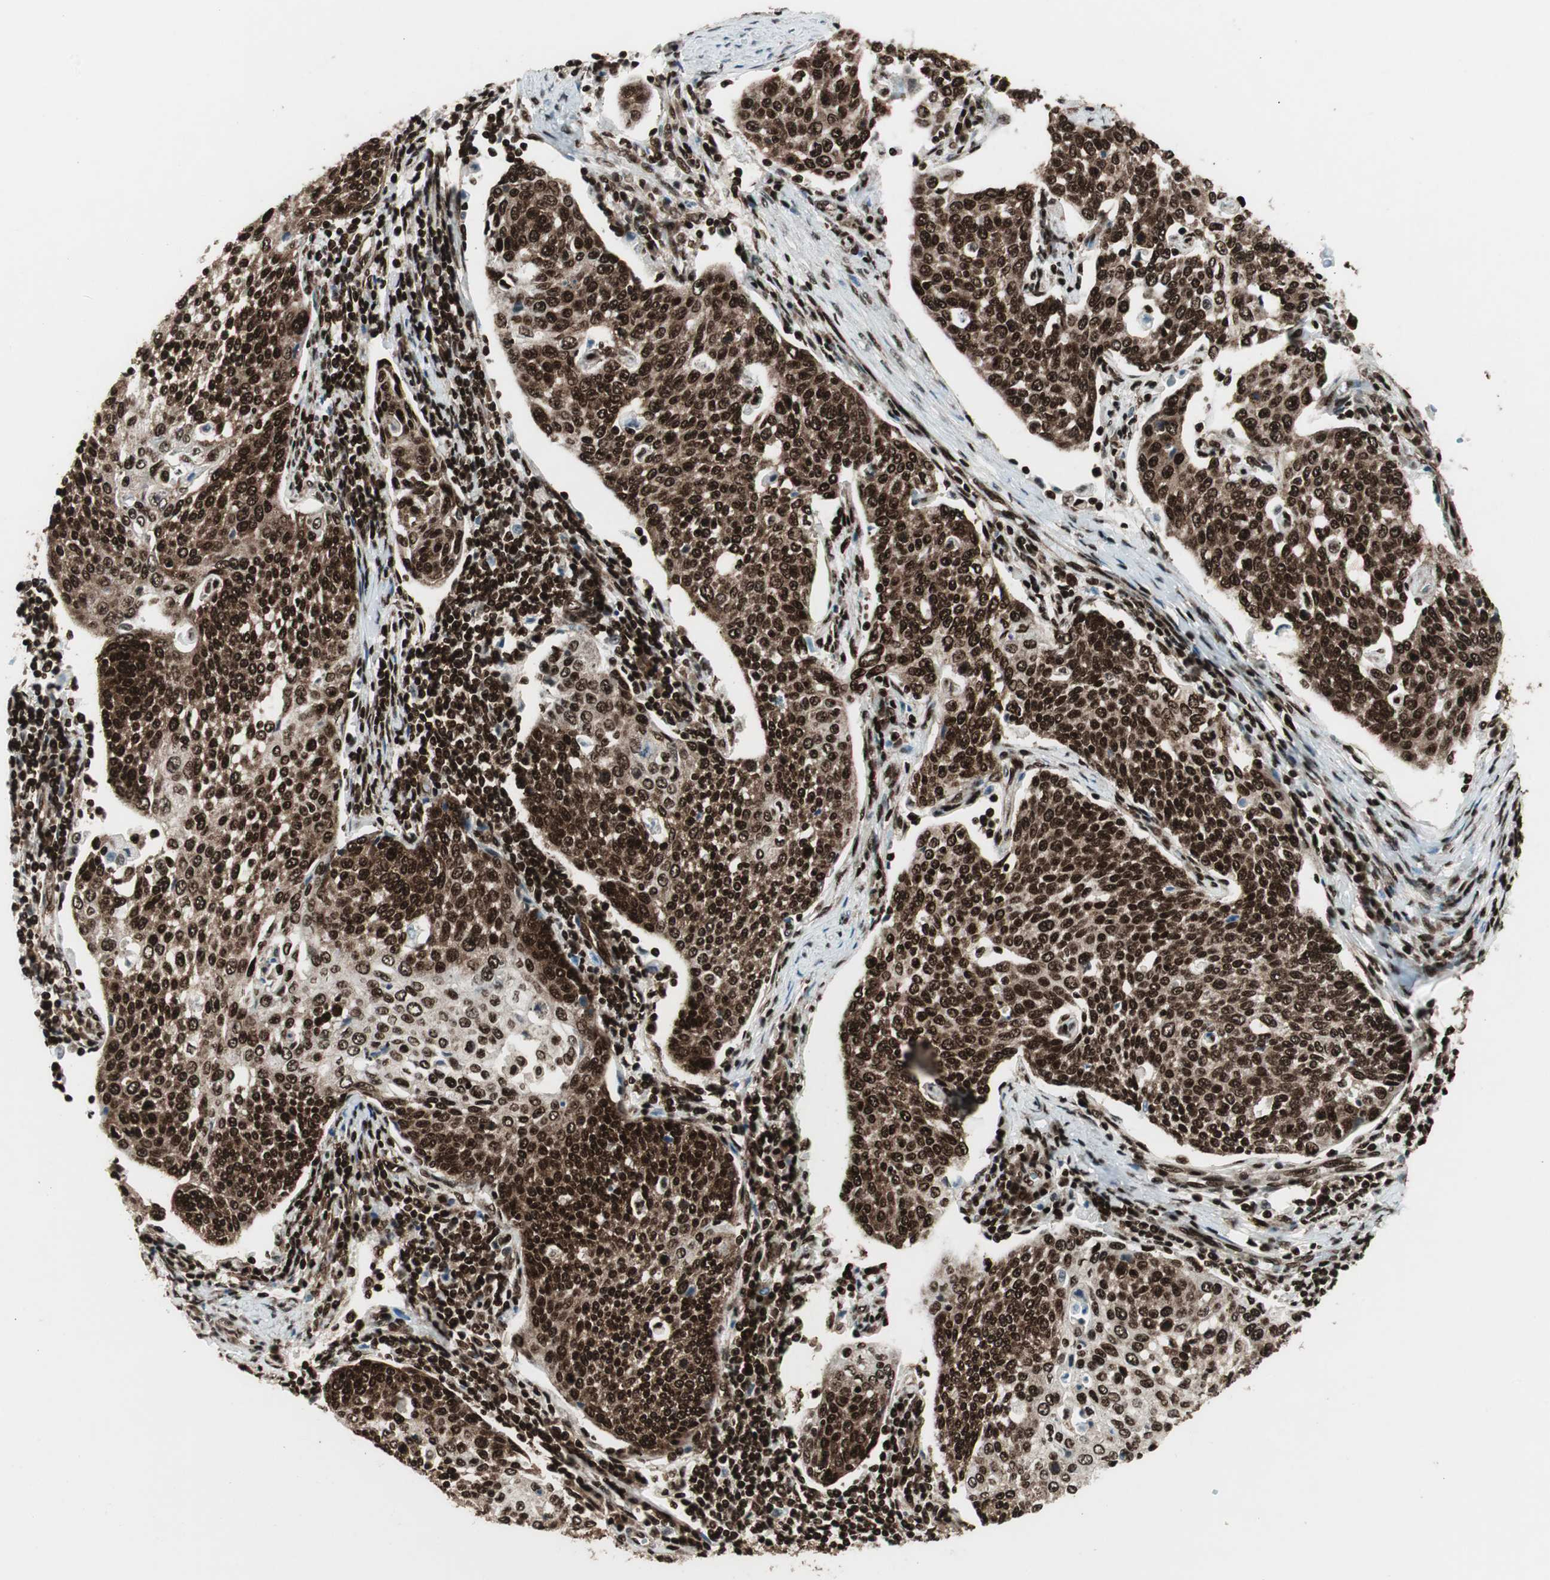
{"staining": {"intensity": "strong", "quantity": ">75%", "location": "cytoplasmic/membranous,nuclear"}, "tissue": "cervical cancer", "cell_type": "Tumor cells", "image_type": "cancer", "snomed": [{"axis": "morphology", "description": "Squamous cell carcinoma, NOS"}, {"axis": "topography", "description": "Cervix"}], "caption": "Cervical cancer (squamous cell carcinoma) stained with a protein marker reveals strong staining in tumor cells.", "gene": "EWSR1", "patient": {"sex": "female", "age": 34}}